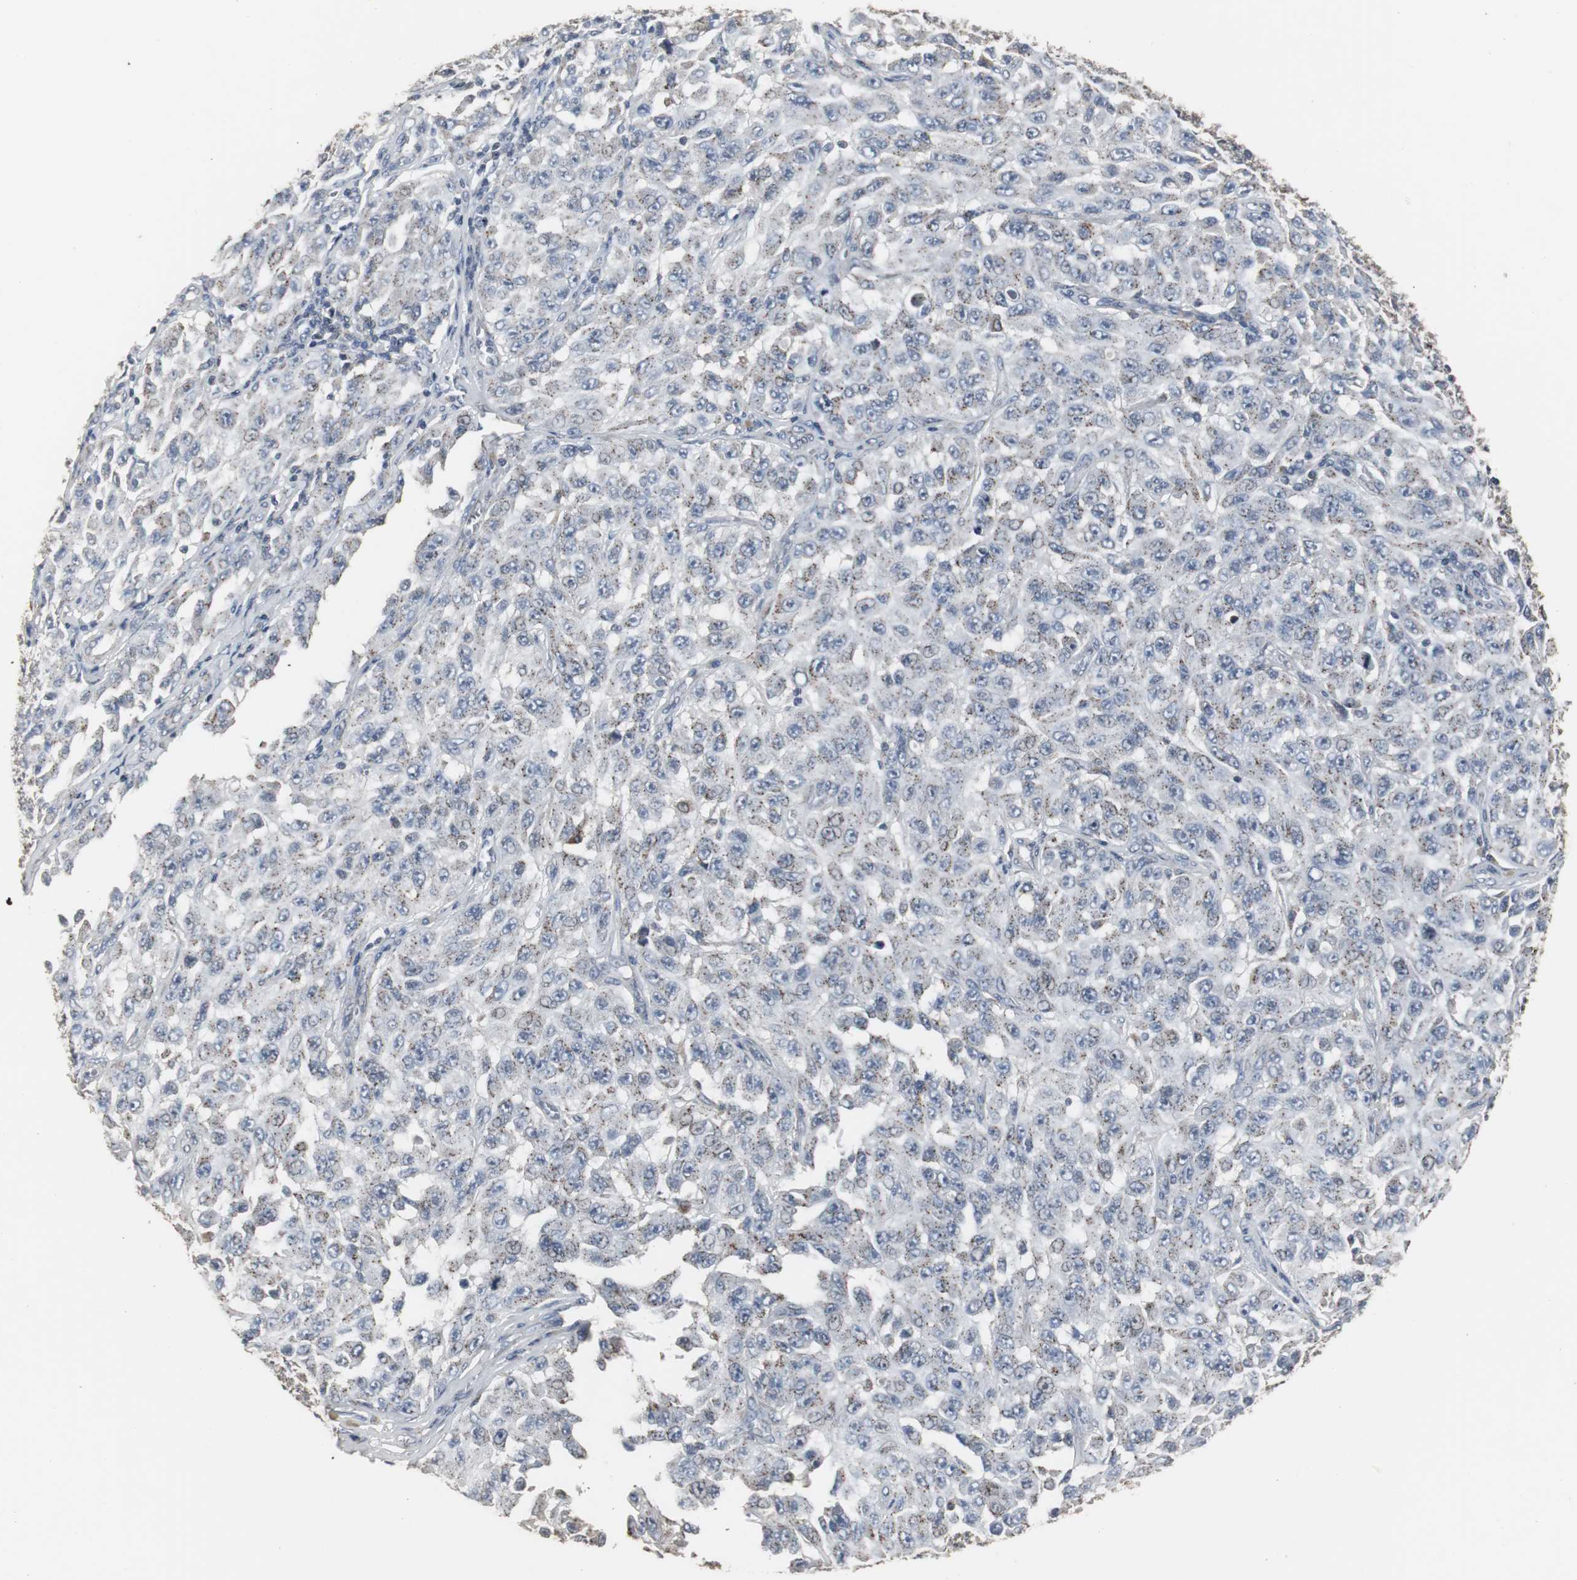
{"staining": {"intensity": "moderate", "quantity": "<25%", "location": "cytoplasmic/membranous"}, "tissue": "melanoma", "cell_type": "Tumor cells", "image_type": "cancer", "snomed": [{"axis": "morphology", "description": "Malignant melanoma, NOS"}, {"axis": "topography", "description": "Skin"}], "caption": "A brown stain highlights moderate cytoplasmic/membranous expression of a protein in malignant melanoma tumor cells.", "gene": "ACAA1", "patient": {"sex": "male", "age": 30}}